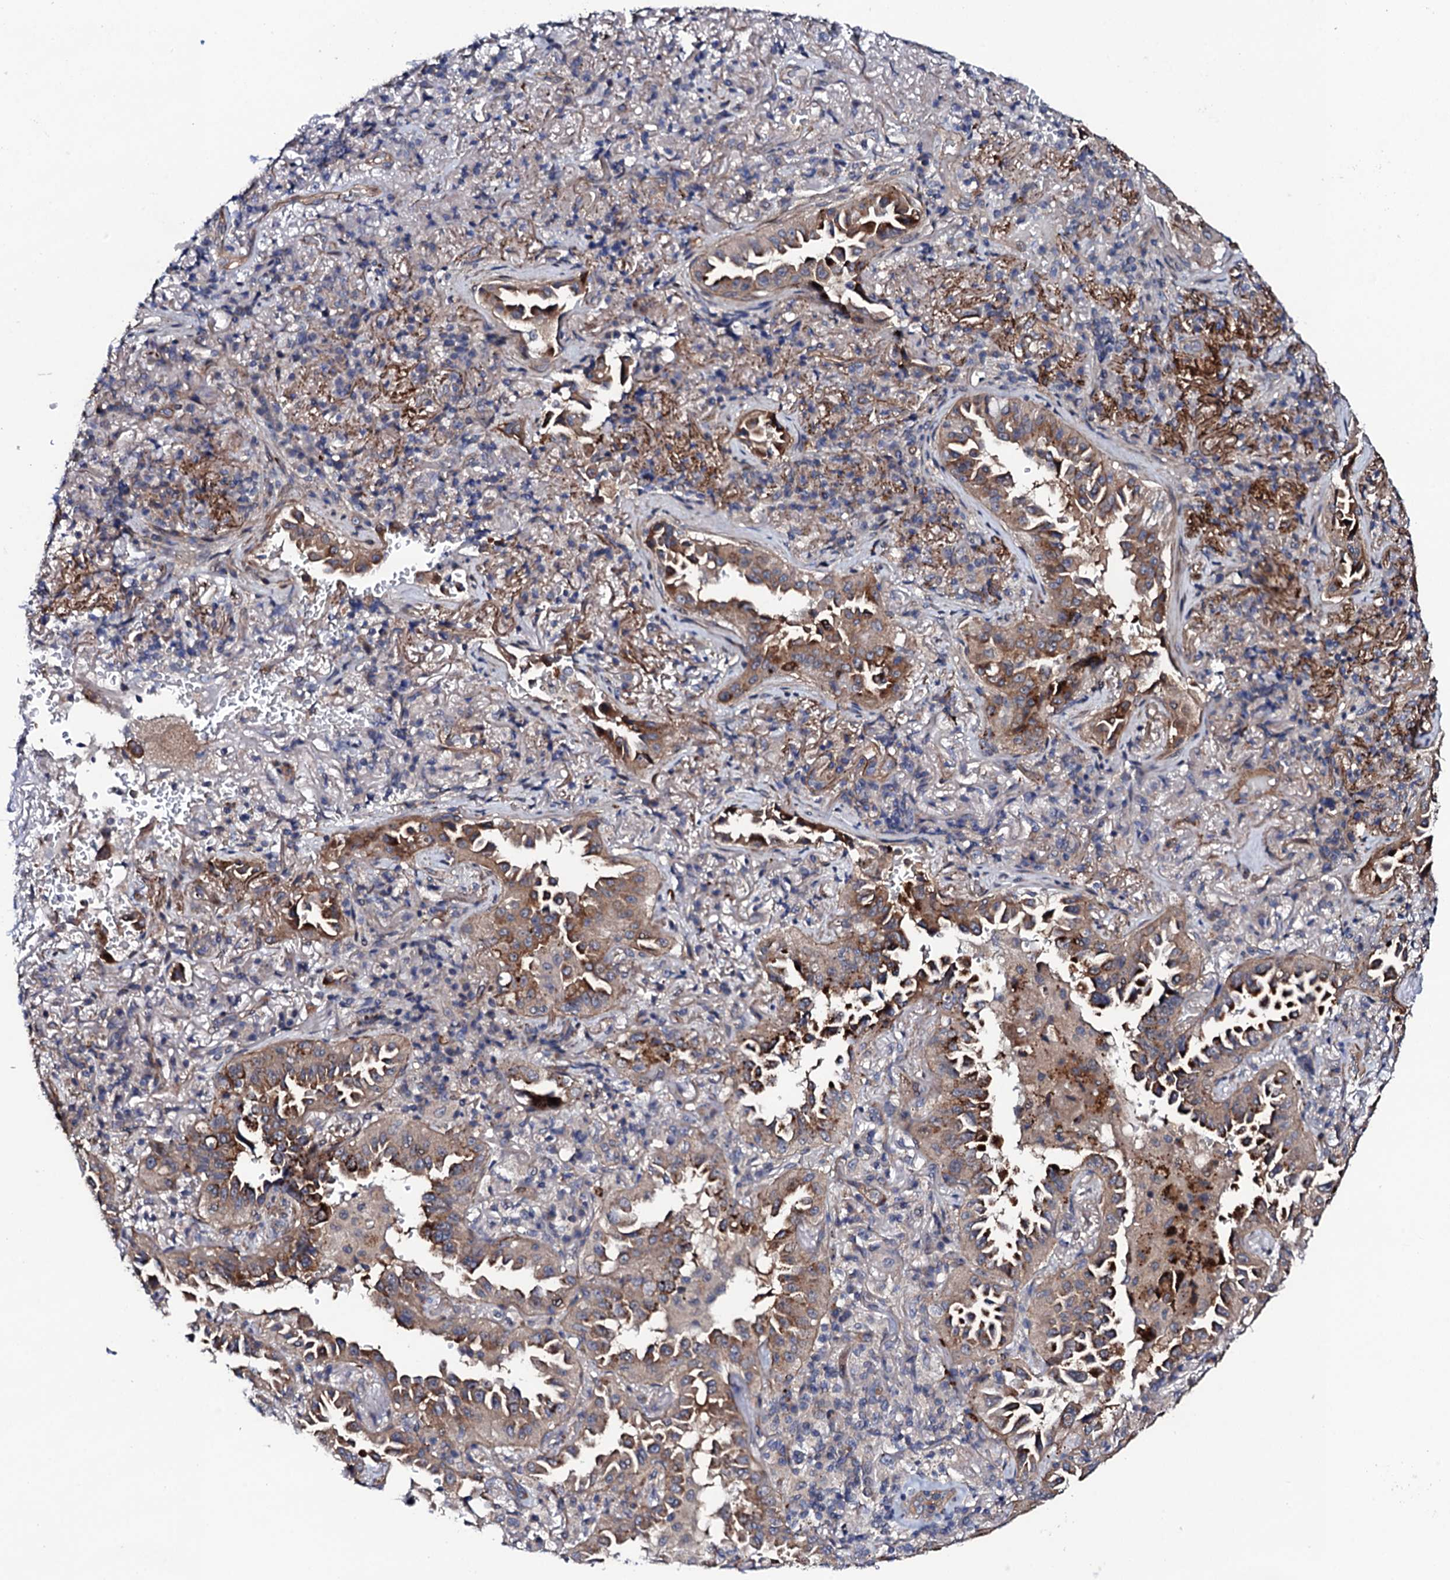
{"staining": {"intensity": "strong", "quantity": "25%-75%", "location": "cytoplasmic/membranous"}, "tissue": "lung cancer", "cell_type": "Tumor cells", "image_type": "cancer", "snomed": [{"axis": "morphology", "description": "Adenocarcinoma, NOS"}, {"axis": "topography", "description": "Lung"}], "caption": "Brown immunohistochemical staining in human lung cancer displays strong cytoplasmic/membranous staining in approximately 25%-75% of tumor cells.", "gene": "CIAO2A", "patient": {"sex": "female", "age": 69}}